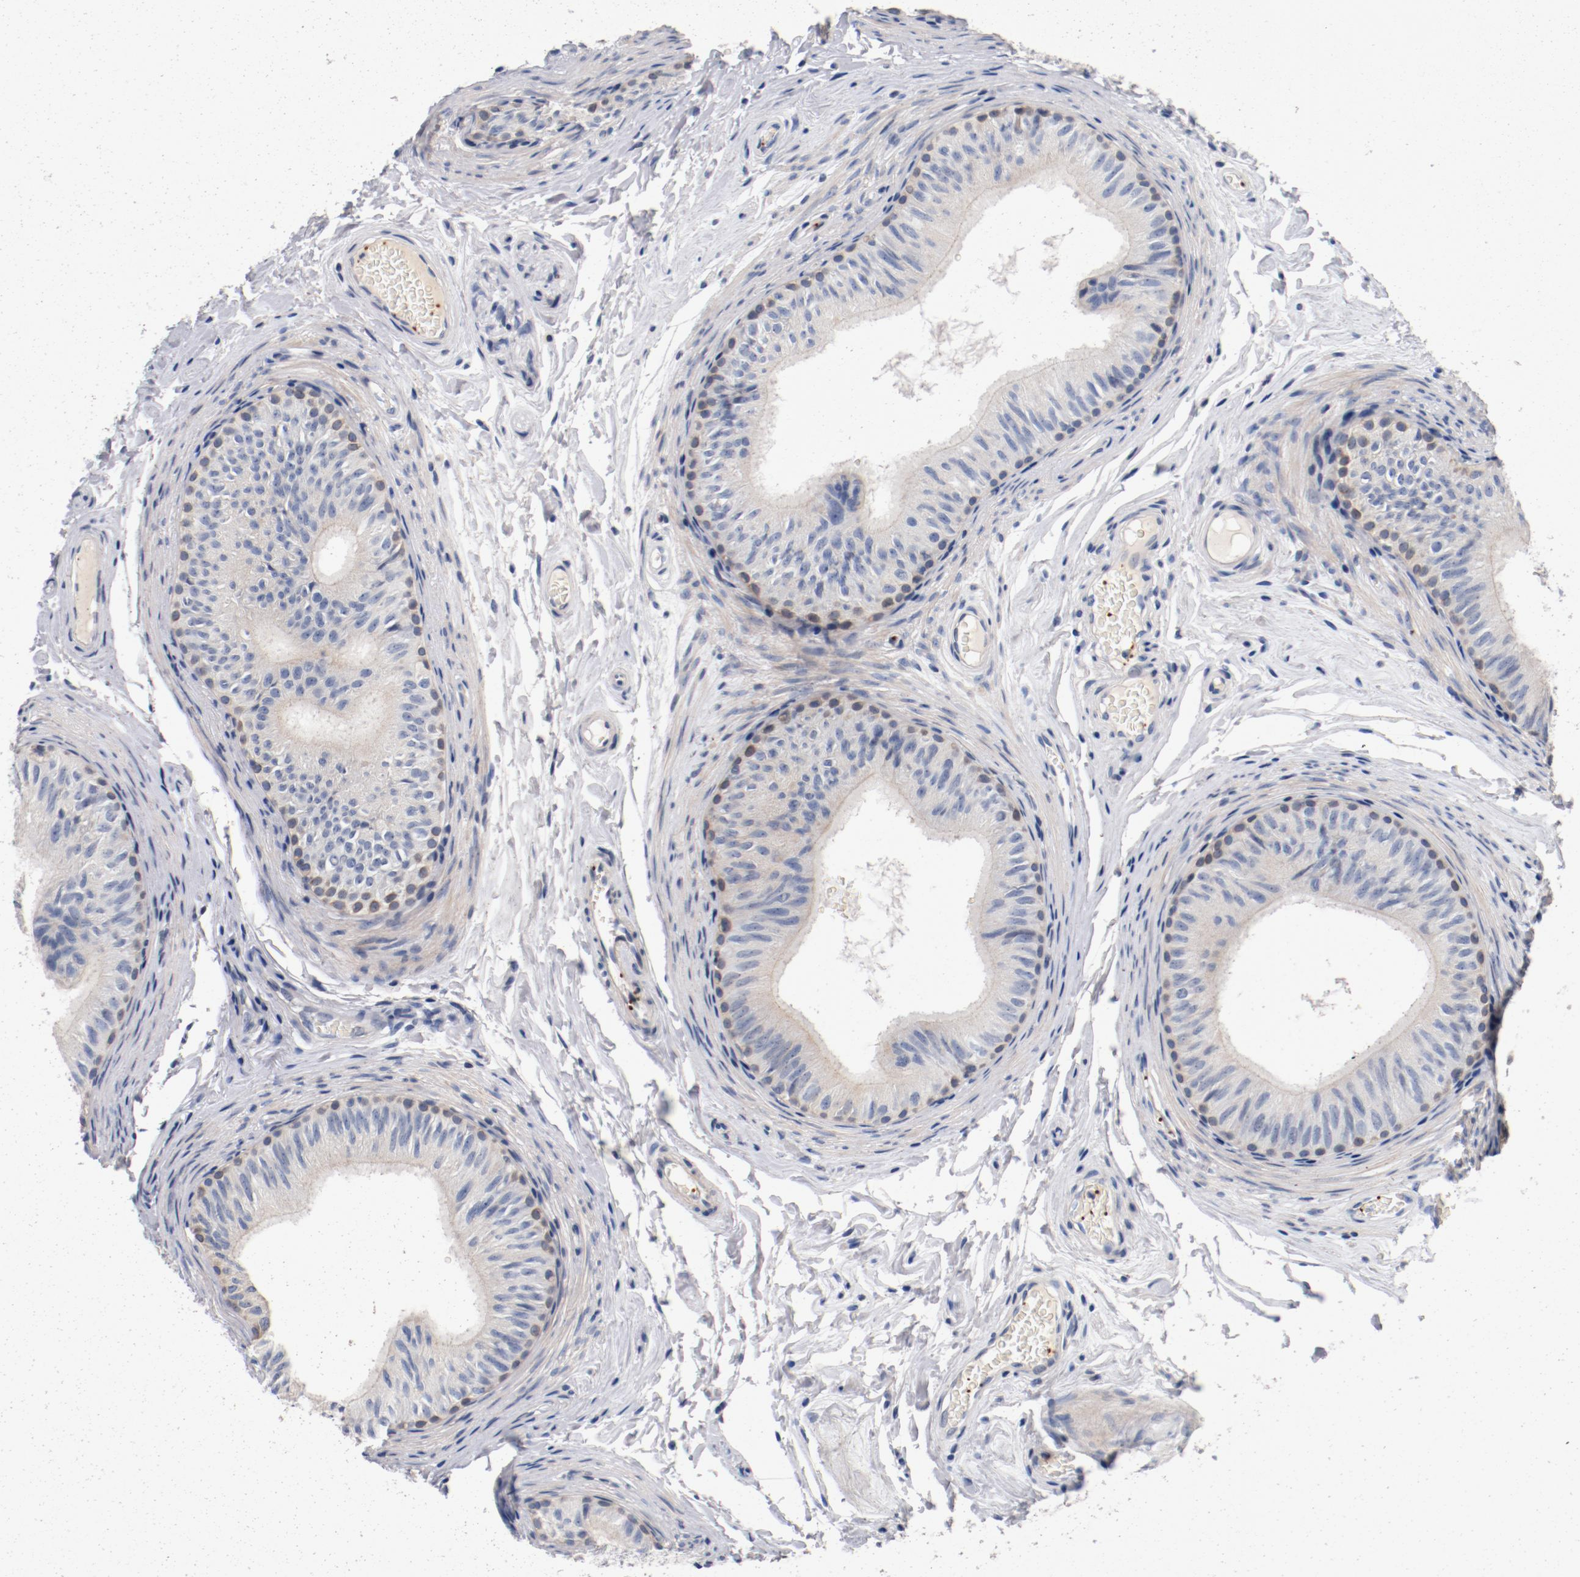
{"staining": {"intensity": "weak", "quantity": "25%-75%", "location": "cytoplasmic/membranous"}, "tissue": "epididymis", "cell_type": "Glandular cells", "image_type": "normal", "snomed": [{"axis": "morphology", "description": "Normal tissue, NOS"}, {"axis": "topography", "description": "Testis"}, {"axis": "topography", "description": "Epididymis"}], "caption": "High-magnification brightfield microscopy of unremarkable epididymis stained with DAB (brown) and counterstained with hematoxylin (blue). glandular cells exhibit weak cytoplasmic/membranous staining is appreciated in approximately25%-75% of cells.", "gene": "PIM1", "patient": {"sex": "male", "age": 36}}